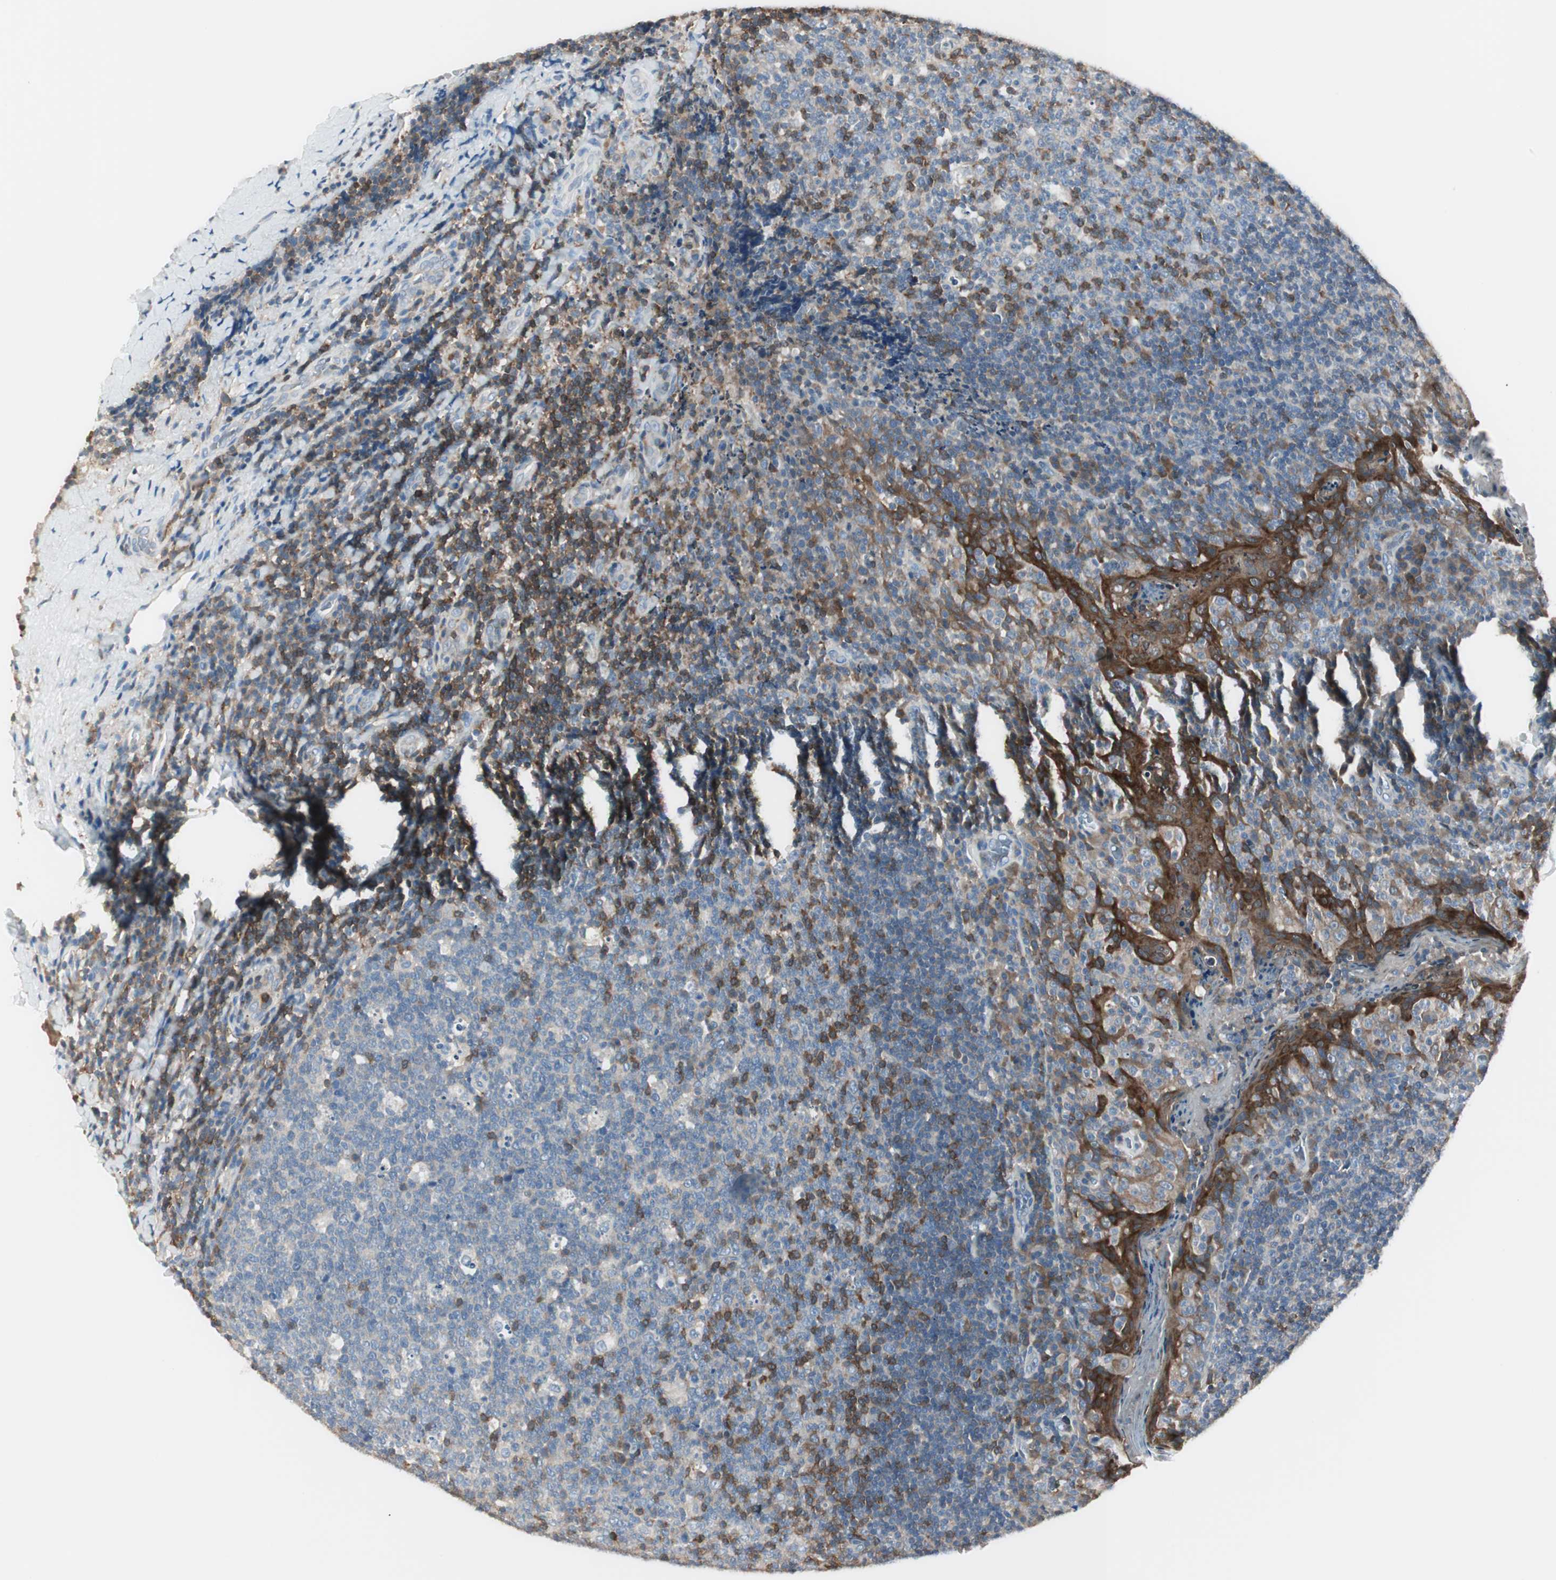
{"staining": {"intensity": "weak", "quantity": "<25%", "location": "cytoplasmic/membranous"}, "tissue": "tonsil", "cell_type": "Germinal center cells", "image_type": "normal", "snomed": [{"axis": "morphology", "description": "Normal tissue, NOS"}, {"axis": "topography", "description": "Tonsil"}], "caption": "DAB (3,3'-diaminobenzidine) immunohistochemical staining of benign tonsil reveals no significant staining in germinal center cells. The staining was performed using DAB to visualize the protein expression in brown, while the nuclei were stained in blue with hematoxylin (Magnification: 20x).", "gene": "SLC9A3R1", "patient": {"sex": "male", "age": 17}}